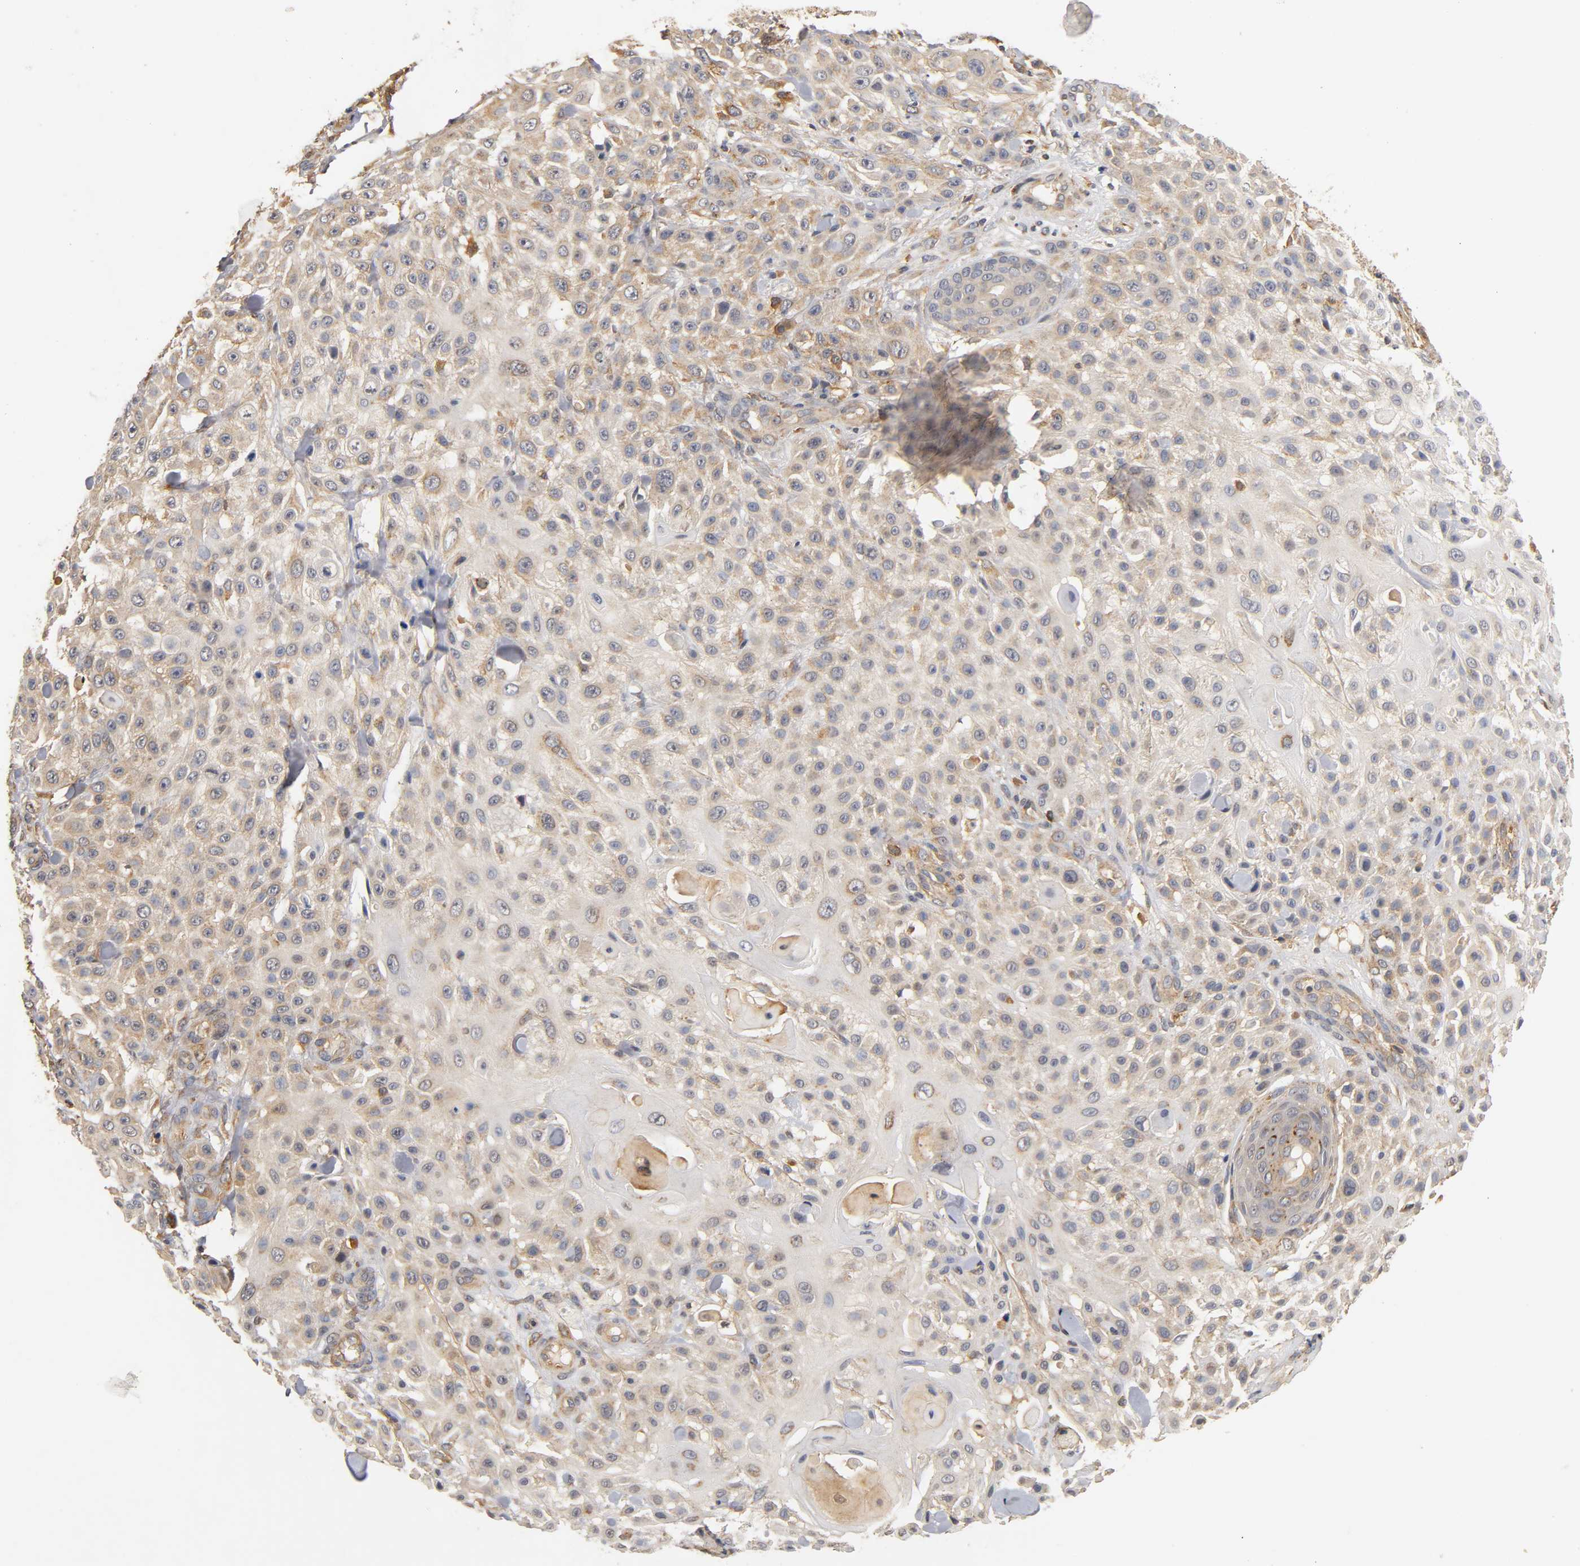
{"staining": {"intensity": "weak", "quantity": ">75%", "location": "cytoplasmic/membranous"}, "tissue": "skin cancer", "cell_type": "Tumor cells", "image_type": "cancer", "snomed": [{"axis": "morphology", "description": "Squamous cell carcinoma, NOS"}, {"axis": "topography", "description": "Skin"}], "caption": "This image displays skin squamous cell carcinoma stained with immunohistochemistry to label a protein in brown. The cytoplasmic/membranous of tumor cells show weak positivity for the protein. Nuclei are counter-stained blue.", "gene": "SCAP", "patient": {"sex": "female", "age": 42}}